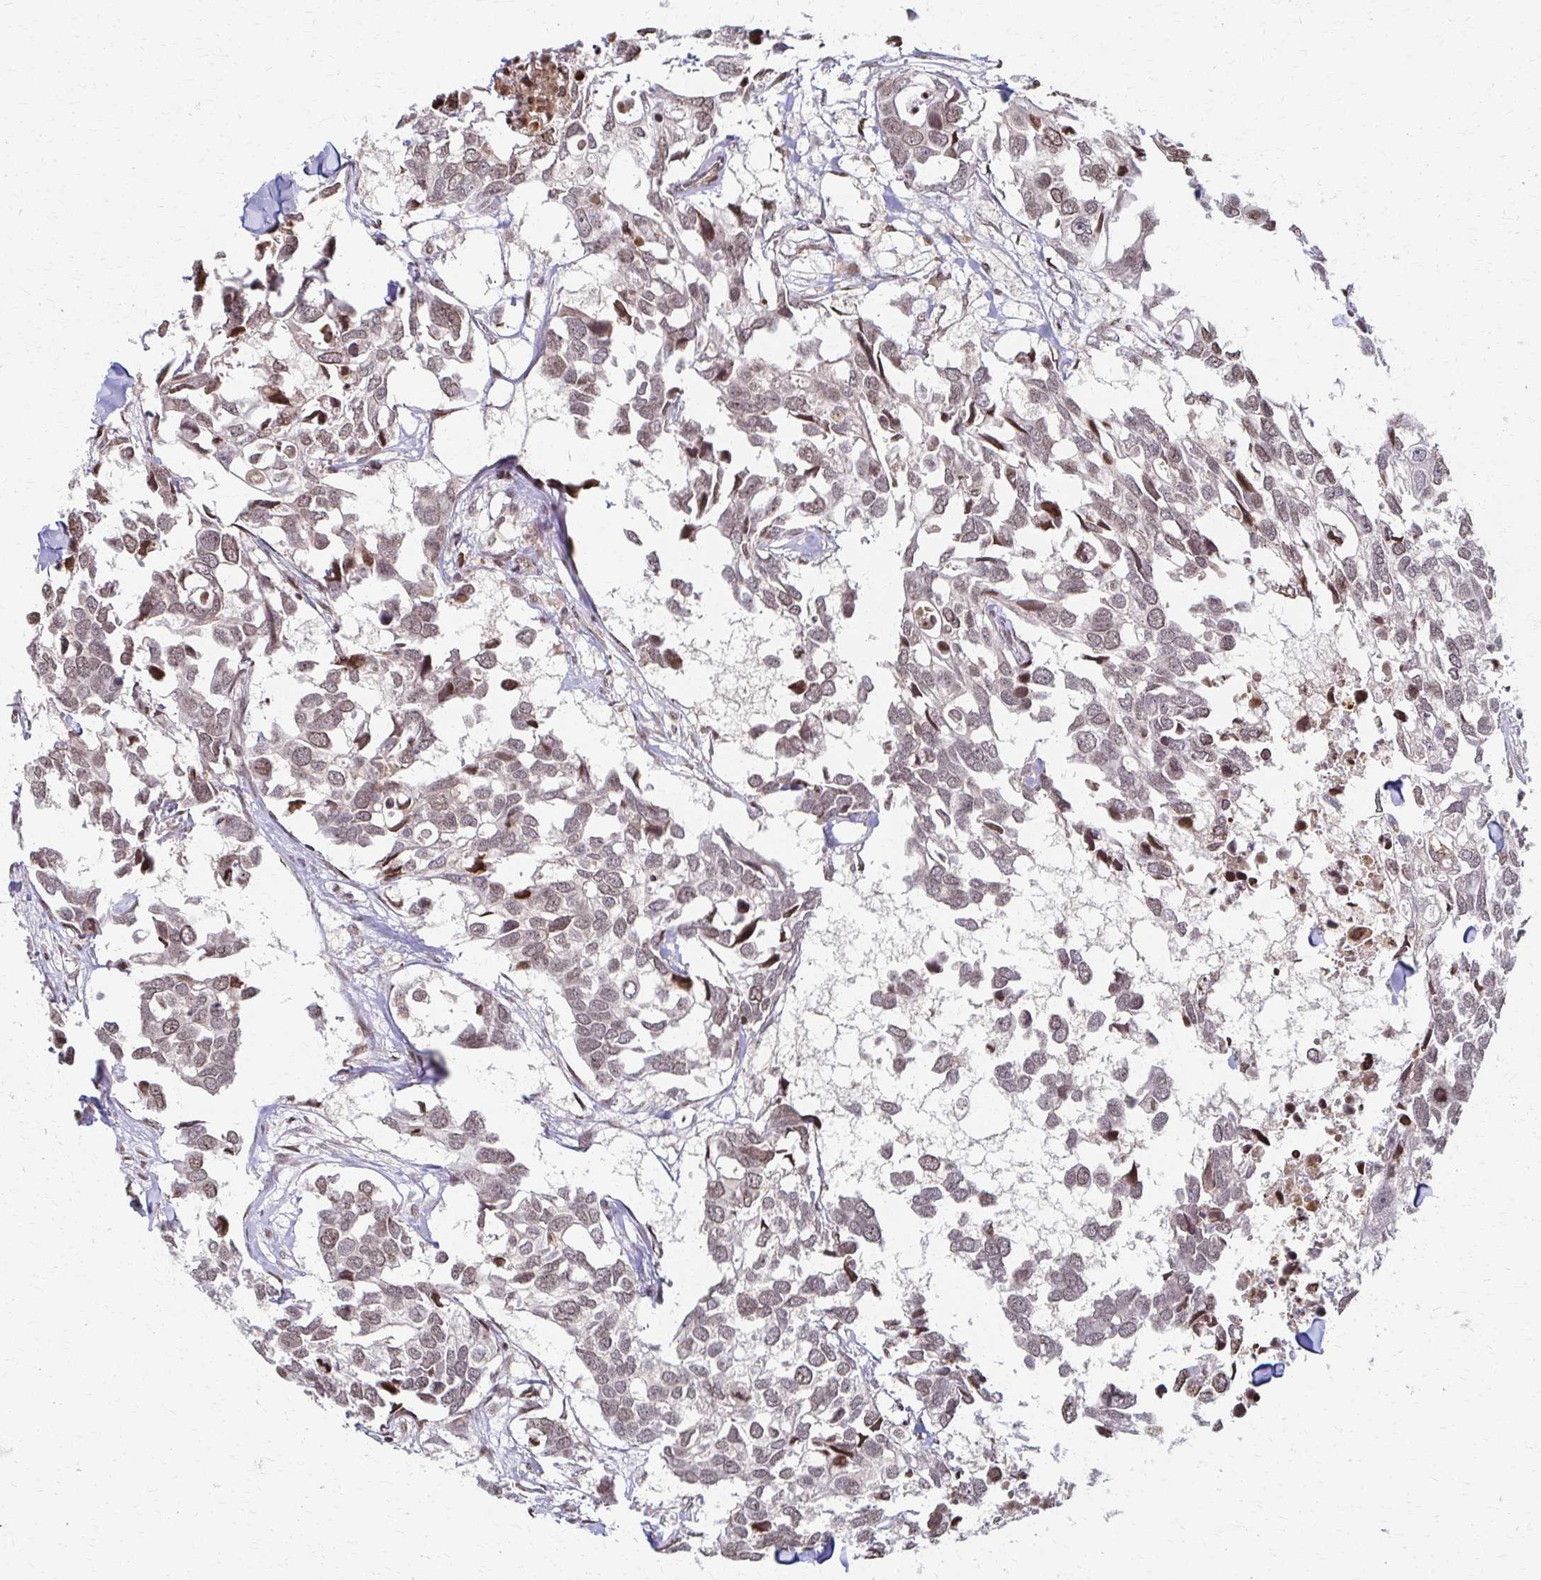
{"staining": {"intensity": "weak", "quantity": "25%-75%", "location": "nuclear"}, "tissue": "breast cancer", "cell_type": "Tumor cells", "image_type": "cancer", "snomed": [{"axis": "morphology", "description": "Duct carcinoma"}, {"axis": "topography", "description": "Breast"}], "caption": "Human breast intraductal carcinoma stained with a protein marker displays weak staining in tumor cells.", "gene": "PSMD7", "patient": {"sex": "female", "age": 83}}